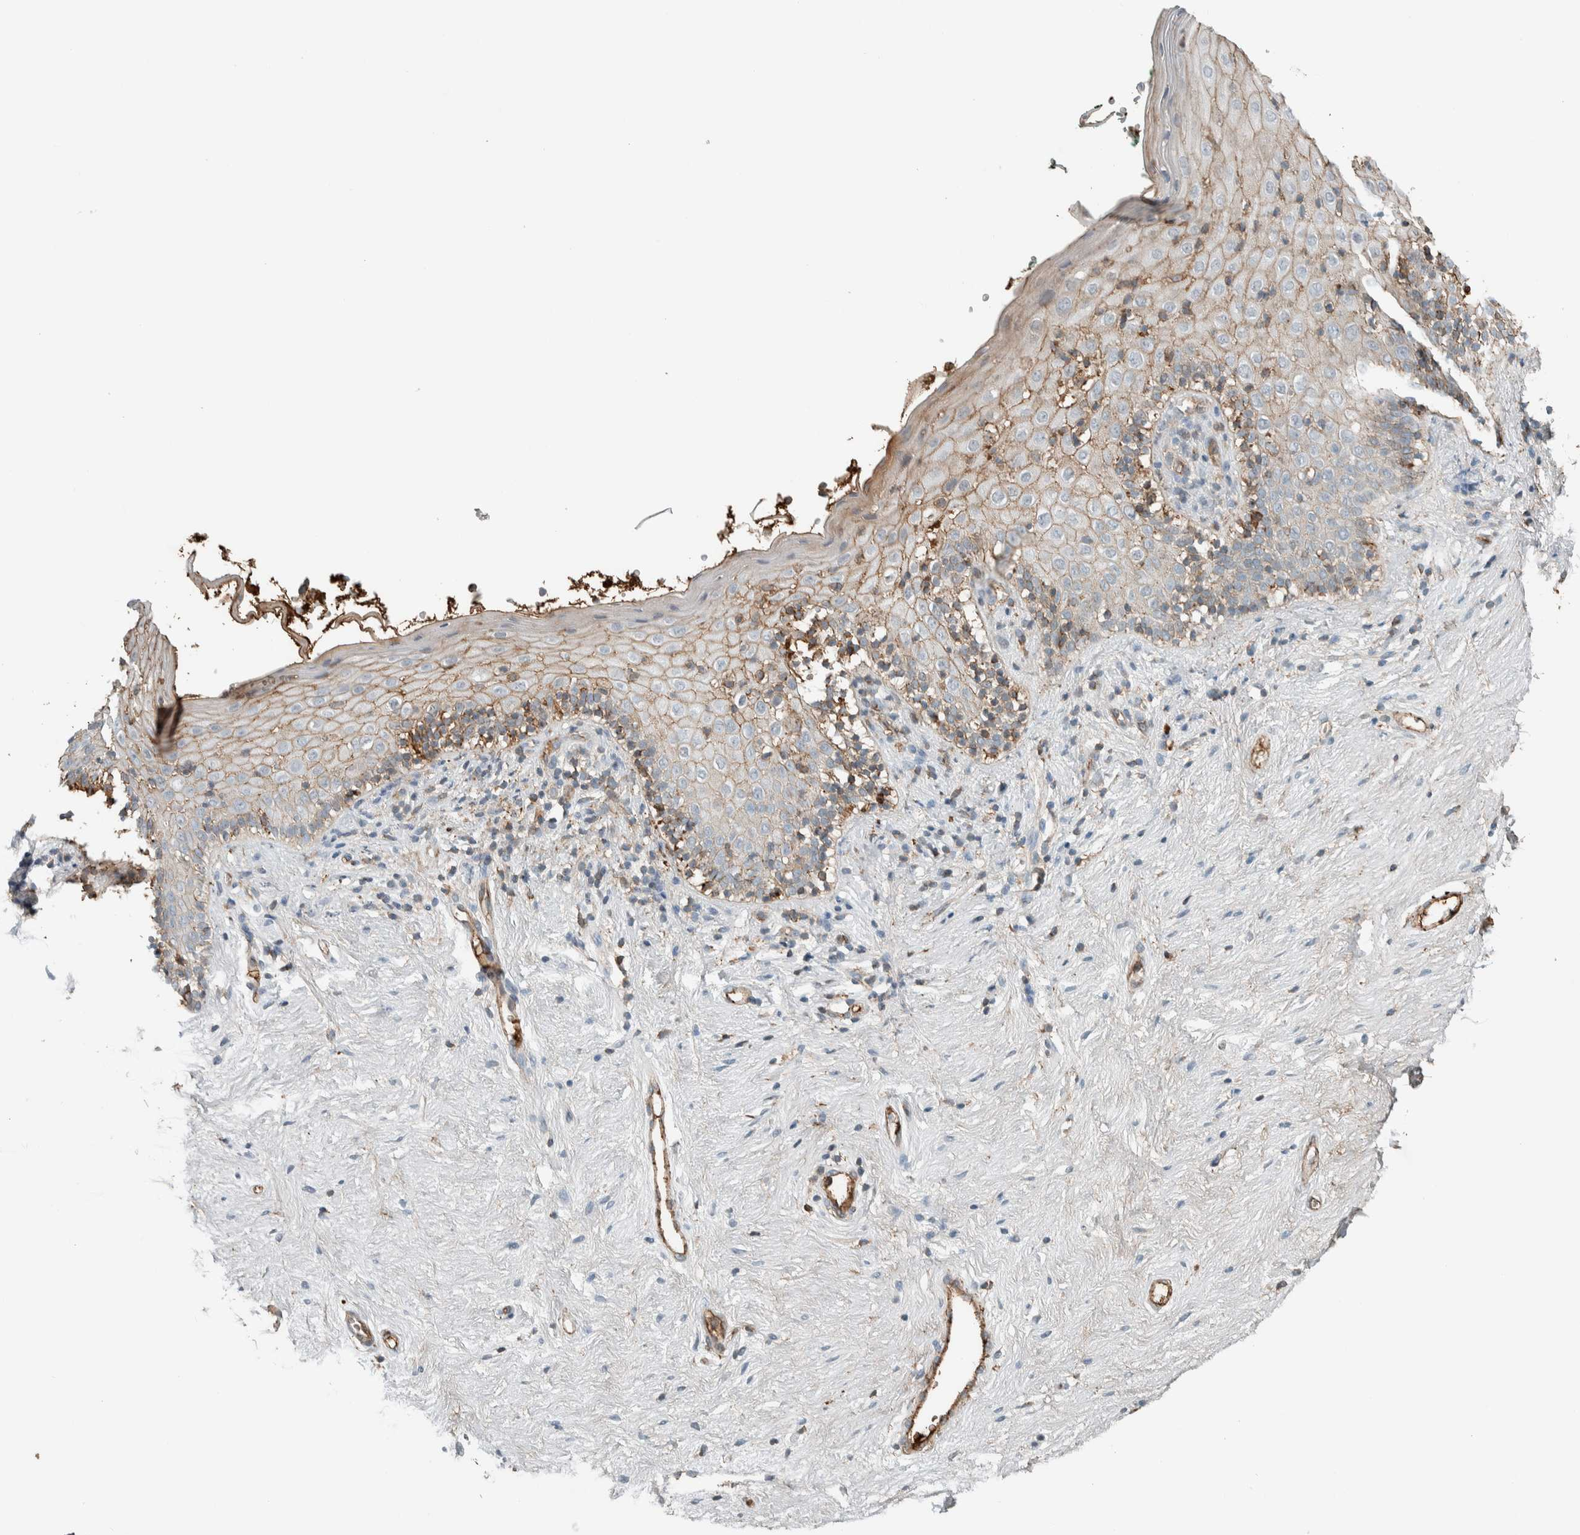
{"staining": {"intensity": "weak", "quantity": "25%-75%", "location": "cytoplasmic/membranous"}, "tissue": "vagina", "cell_type": "Squamous epithelial cells", "image_type": "normal", "snomed": [{"axis": "morphology", "description": "Normal tissue, NOS"}, {"axis": "topography", "description": "Vagina"}], "caption": "Squamous epithelial cells display low levels of weak cytoplasmic/membranous expression in about 25%-75% of cells in benign vagina.", "gene": "CTBP2", "patient": {"sex": "female", "age": 44}}